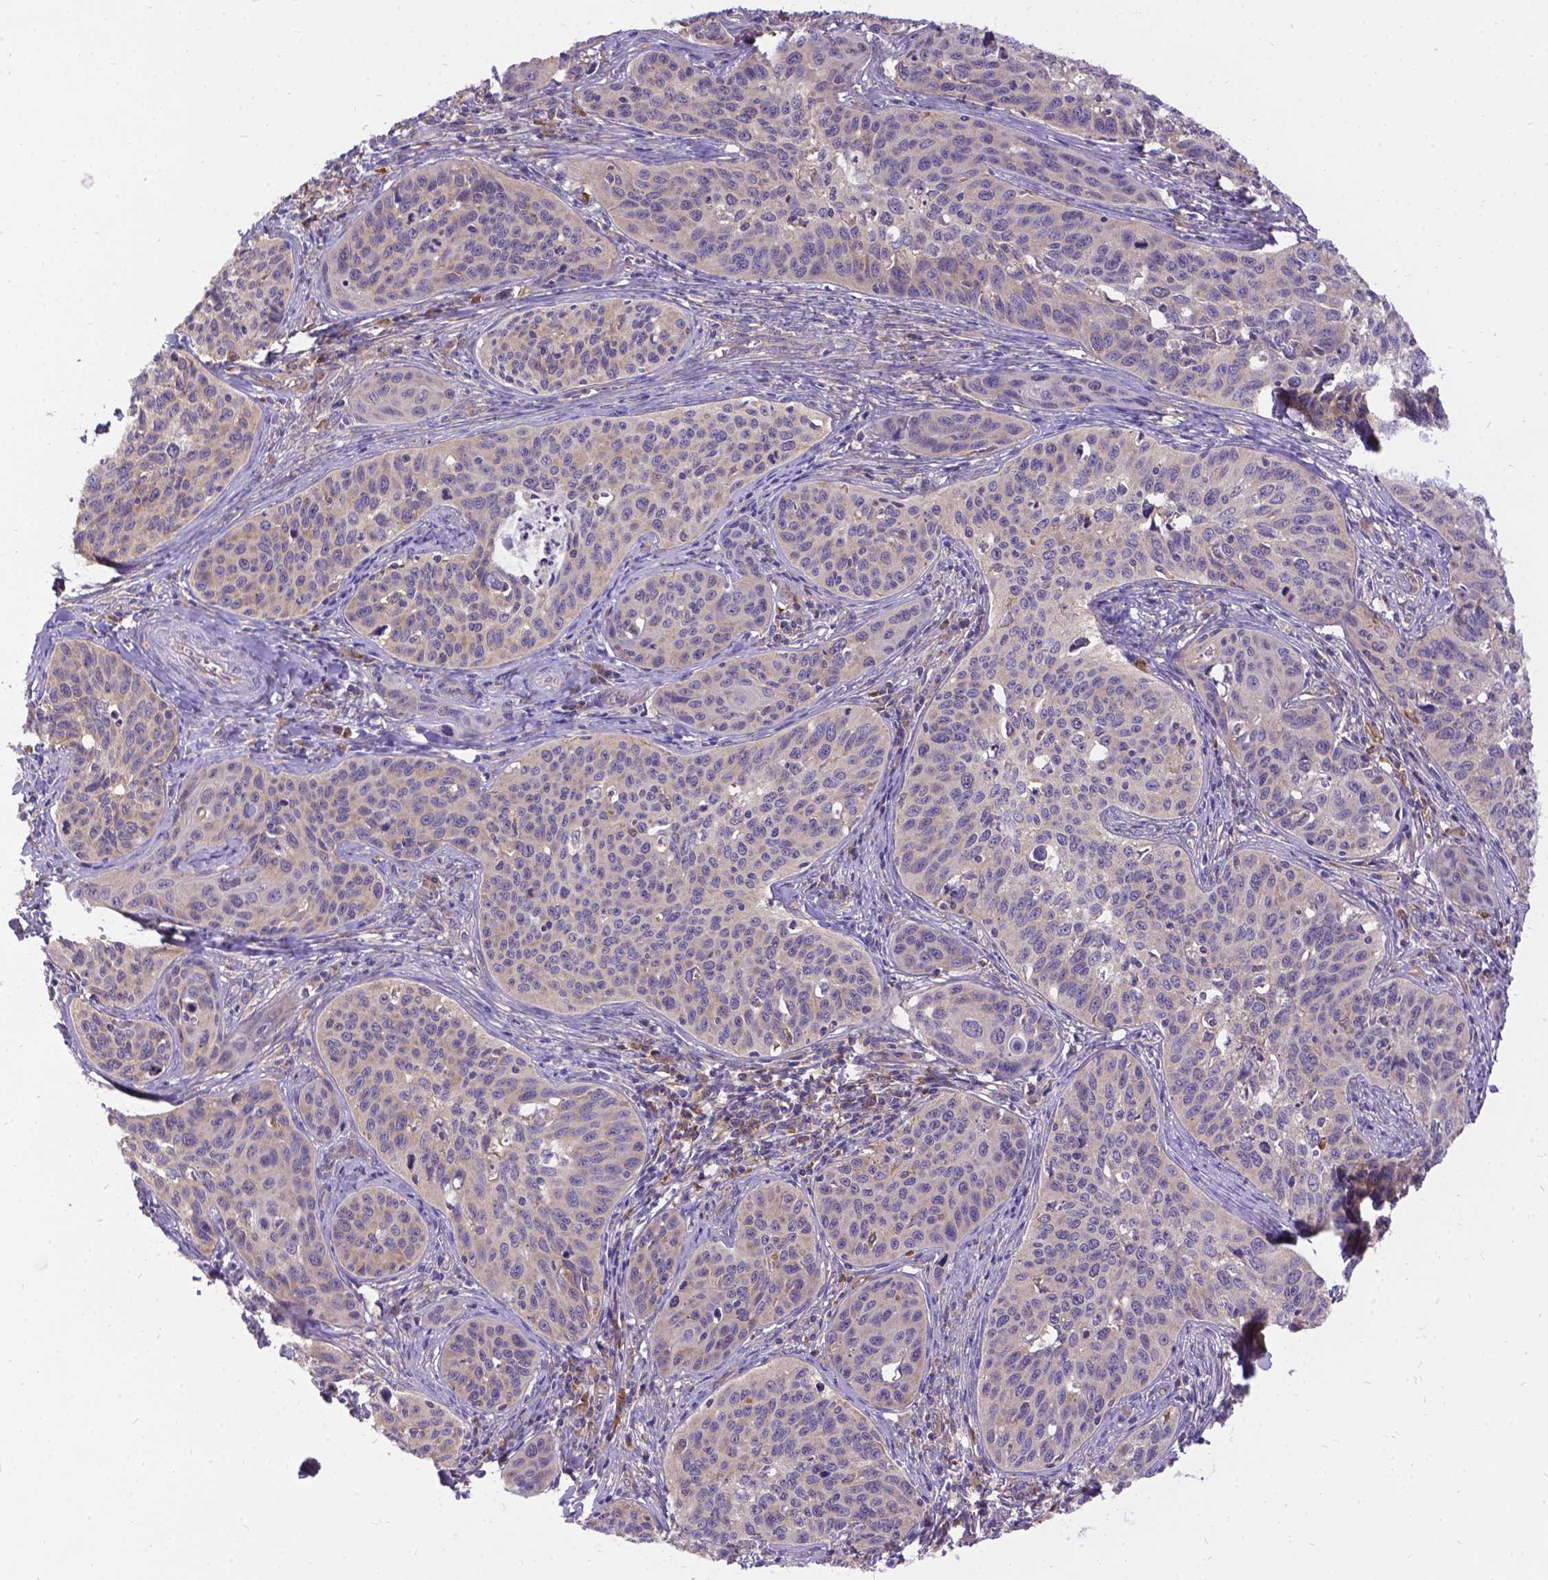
{"staining": {"intensity": "negative", "quantity": "none", "location": "none"}, "tissue": "cervical cancer", "cell_type": "Tumor cells", "image_type": "cancer", "snomed": [{"axis": "morphology", "description": "Squamous cell carcinoma, NOS"}, {"axis": "topography", "description": "Cervix"}], "caption": "Immunohistochemistry (IHC) photomicrograph of squamous cell carcinoma (cervical) stained for a protein (brown), which demonstrates no positivity in tumor cells.", "gene": "DENND6A", "patient": {"sex": "female", "age": 31}}